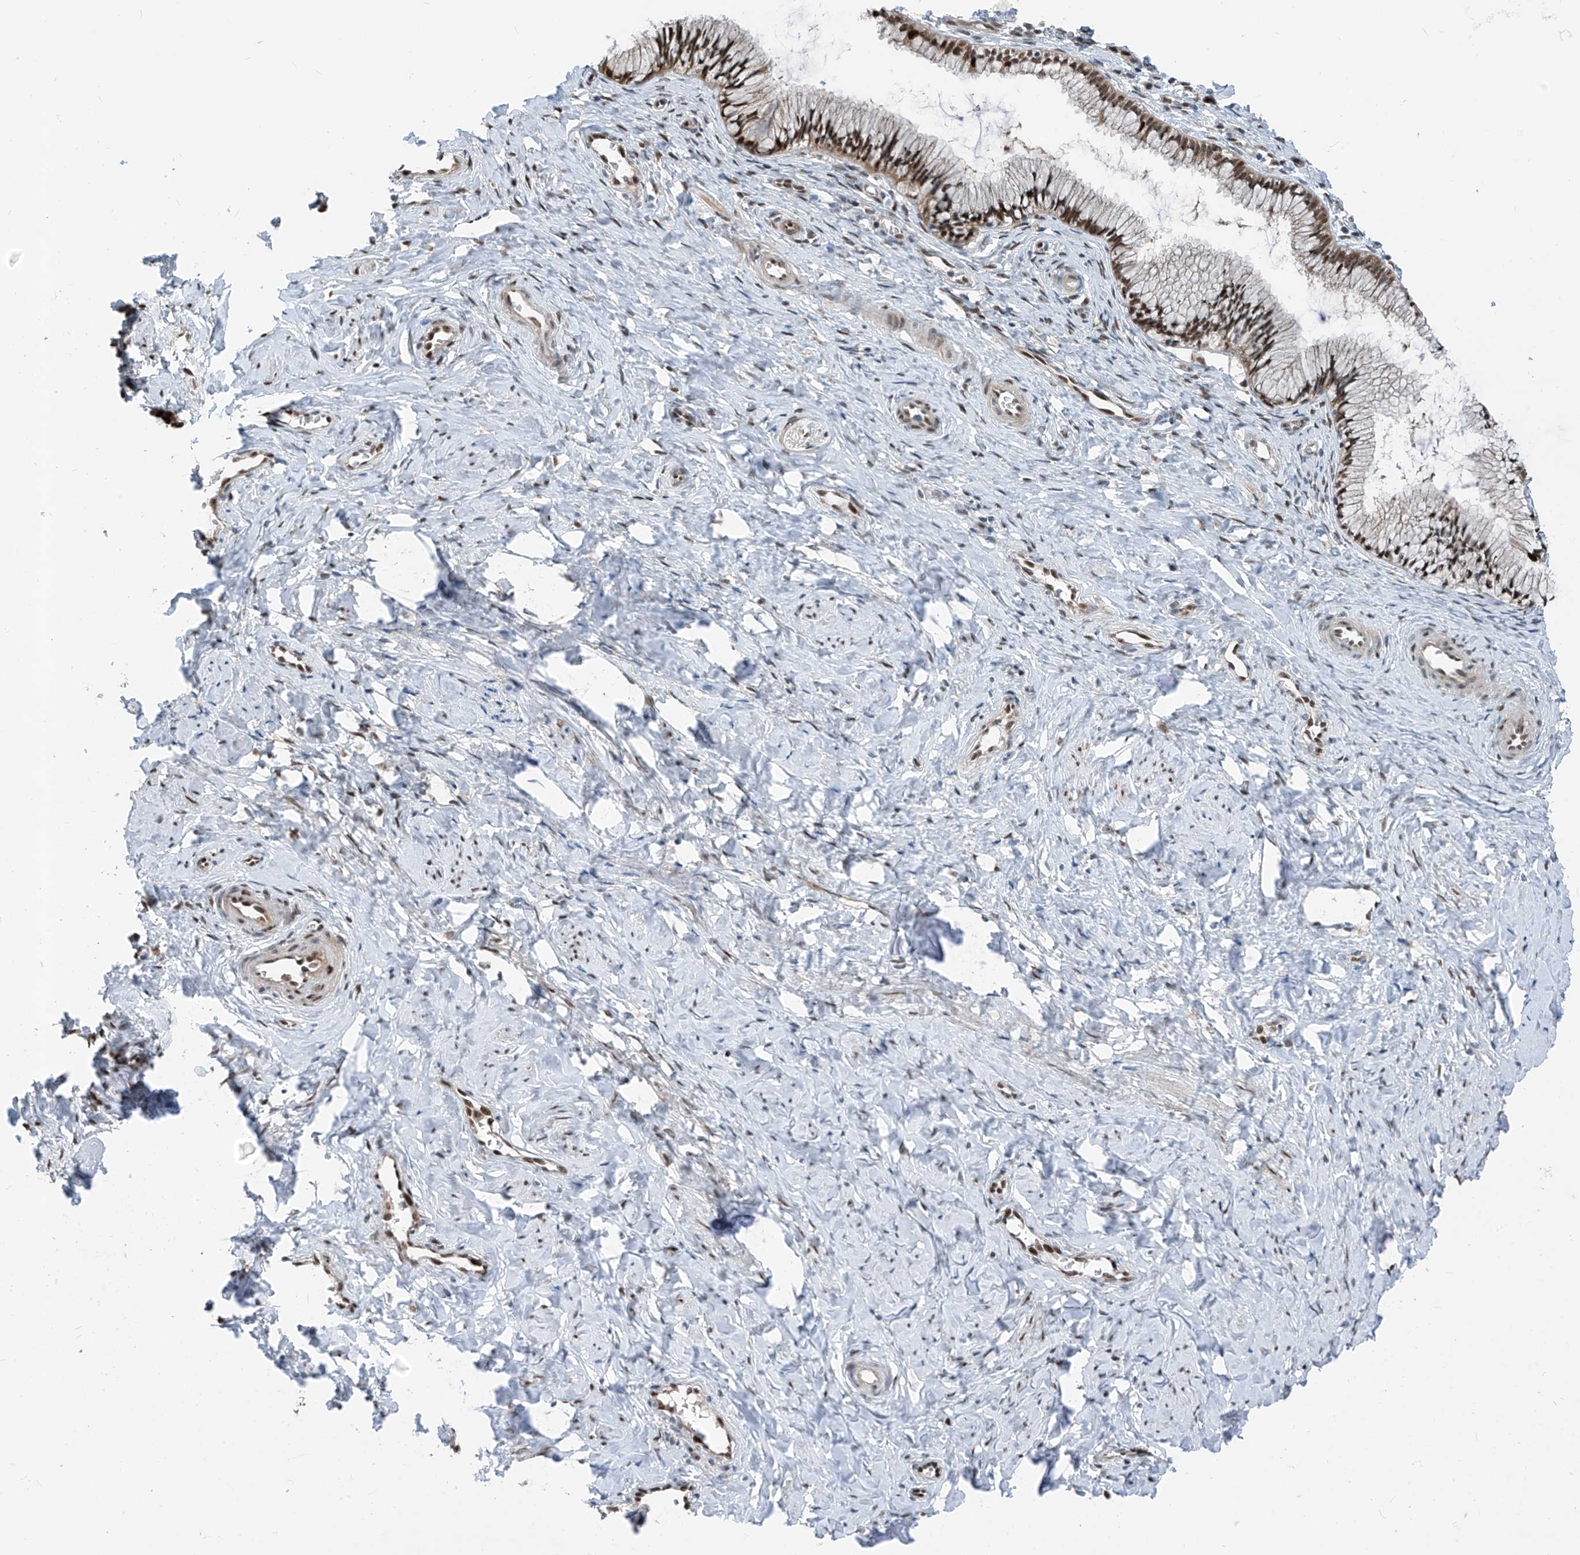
{"staining": {"intensity": "strong", "quantity": ">75%", "location": "nuclear"}, "tissue": "cervix", "cell_type": "Glandular cells", "image_type": "normal", "snomed": [{"axis": "morphology", "description": "Normal tissue, NOS"}, {"axis": "topography", "description": "Cervix"}], "caption": "Glandular cells display strong nuclear staining in approximately >75% of cells in unremarkable cervix.", "gene": "RBP7", "patient": {"sex": "female", "age": 27}}